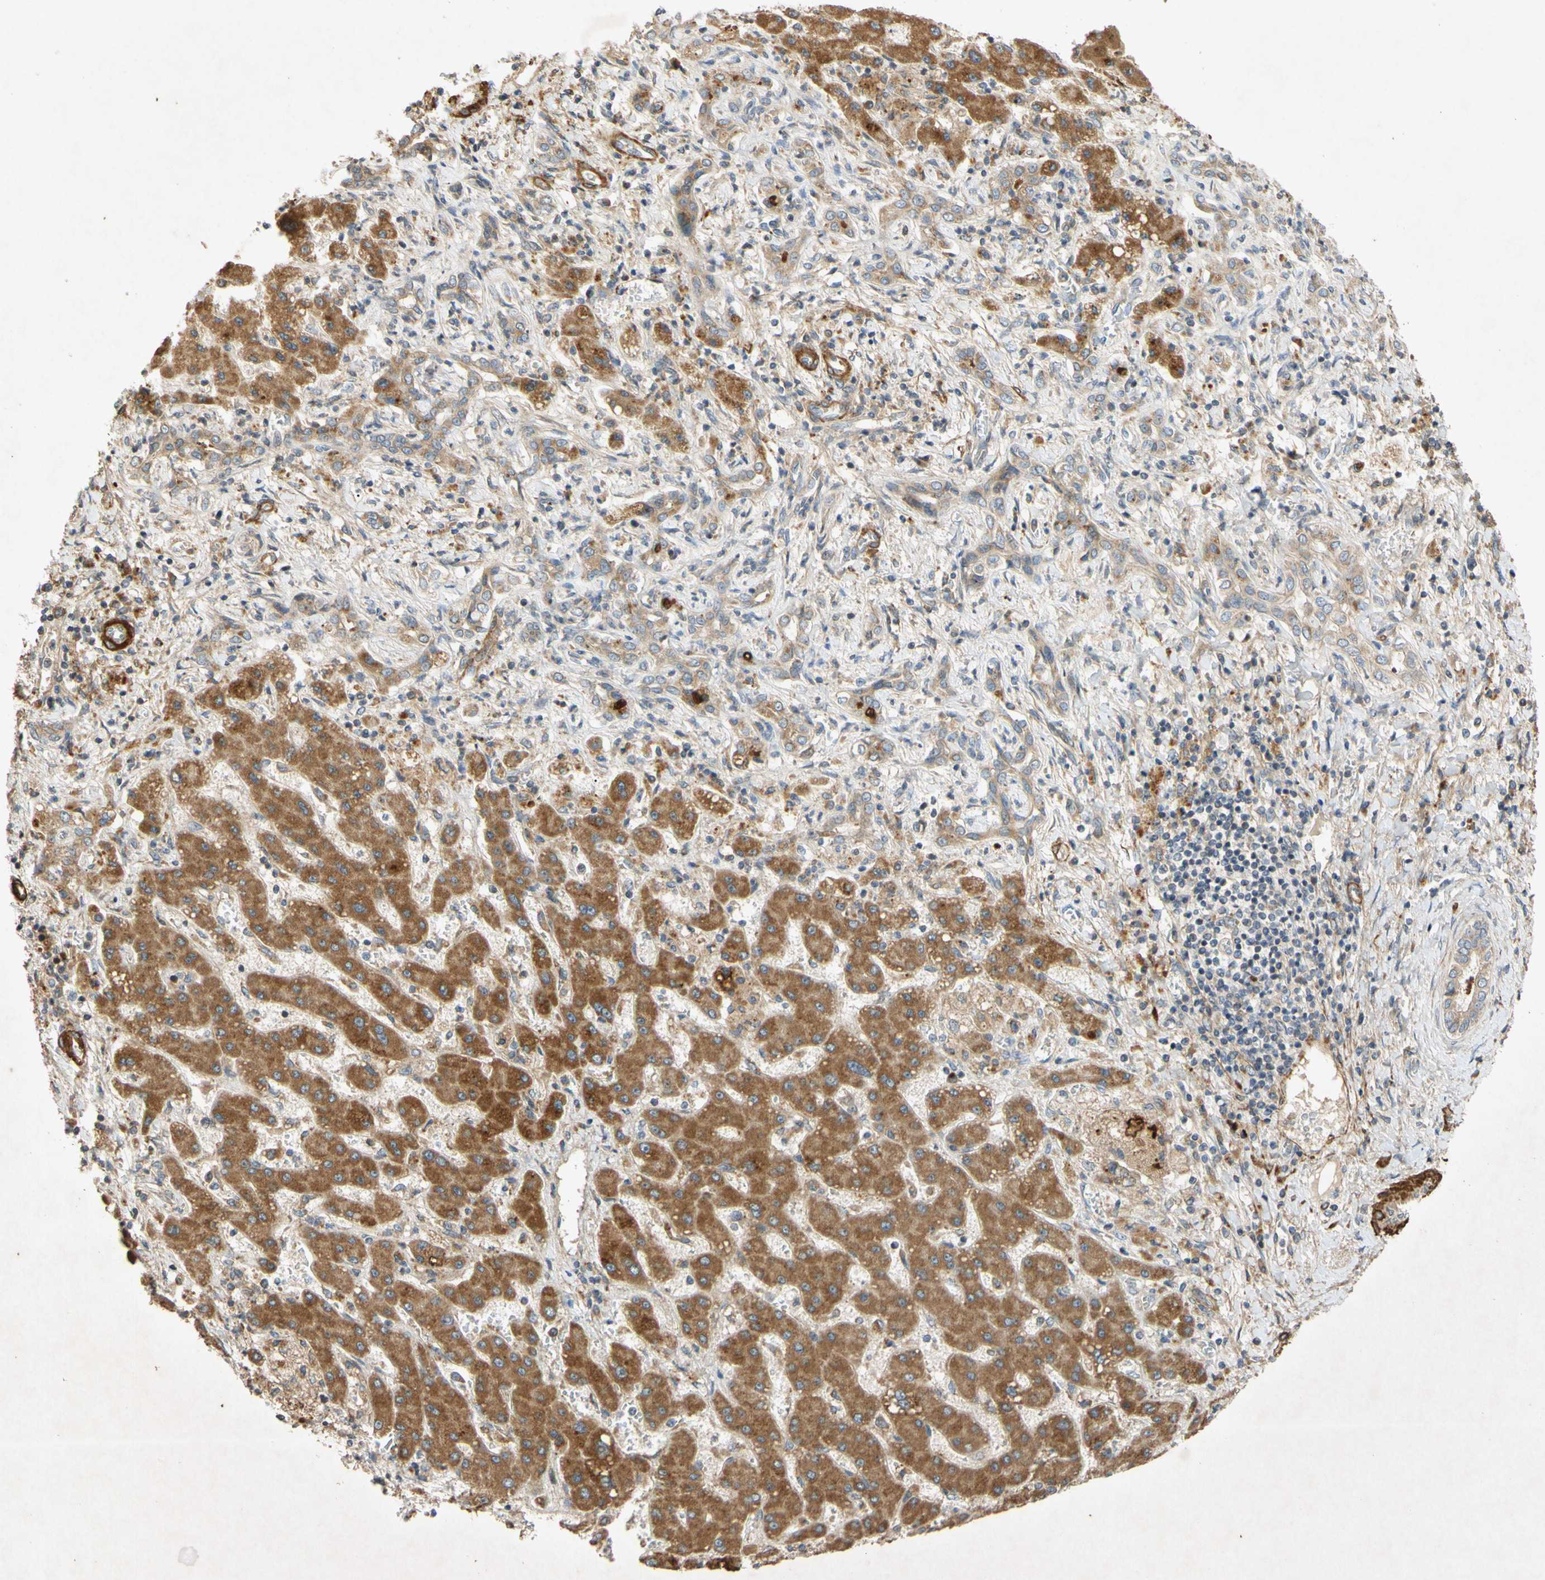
{"staining": {"intensity": "moderate", "quantity": ">75%", "location": "cytoplasmic/membranous"}, "tissue": "liver cancer", "cell_type": "Tumor cells", "image_type": "cancer", "snomed": [{"axis": "morphology", "description": "Cholangiocarcinoma"}, {"axis": "topography", "description": "Liver"}], "caption": "A brown stain highlights moderate cytoplasmic/membranous positivity of a protein in human liver cholangiocarcinoma tumor cells.", "gene": "PARD6A", "patient": {"sex": "male", "age": 50}}